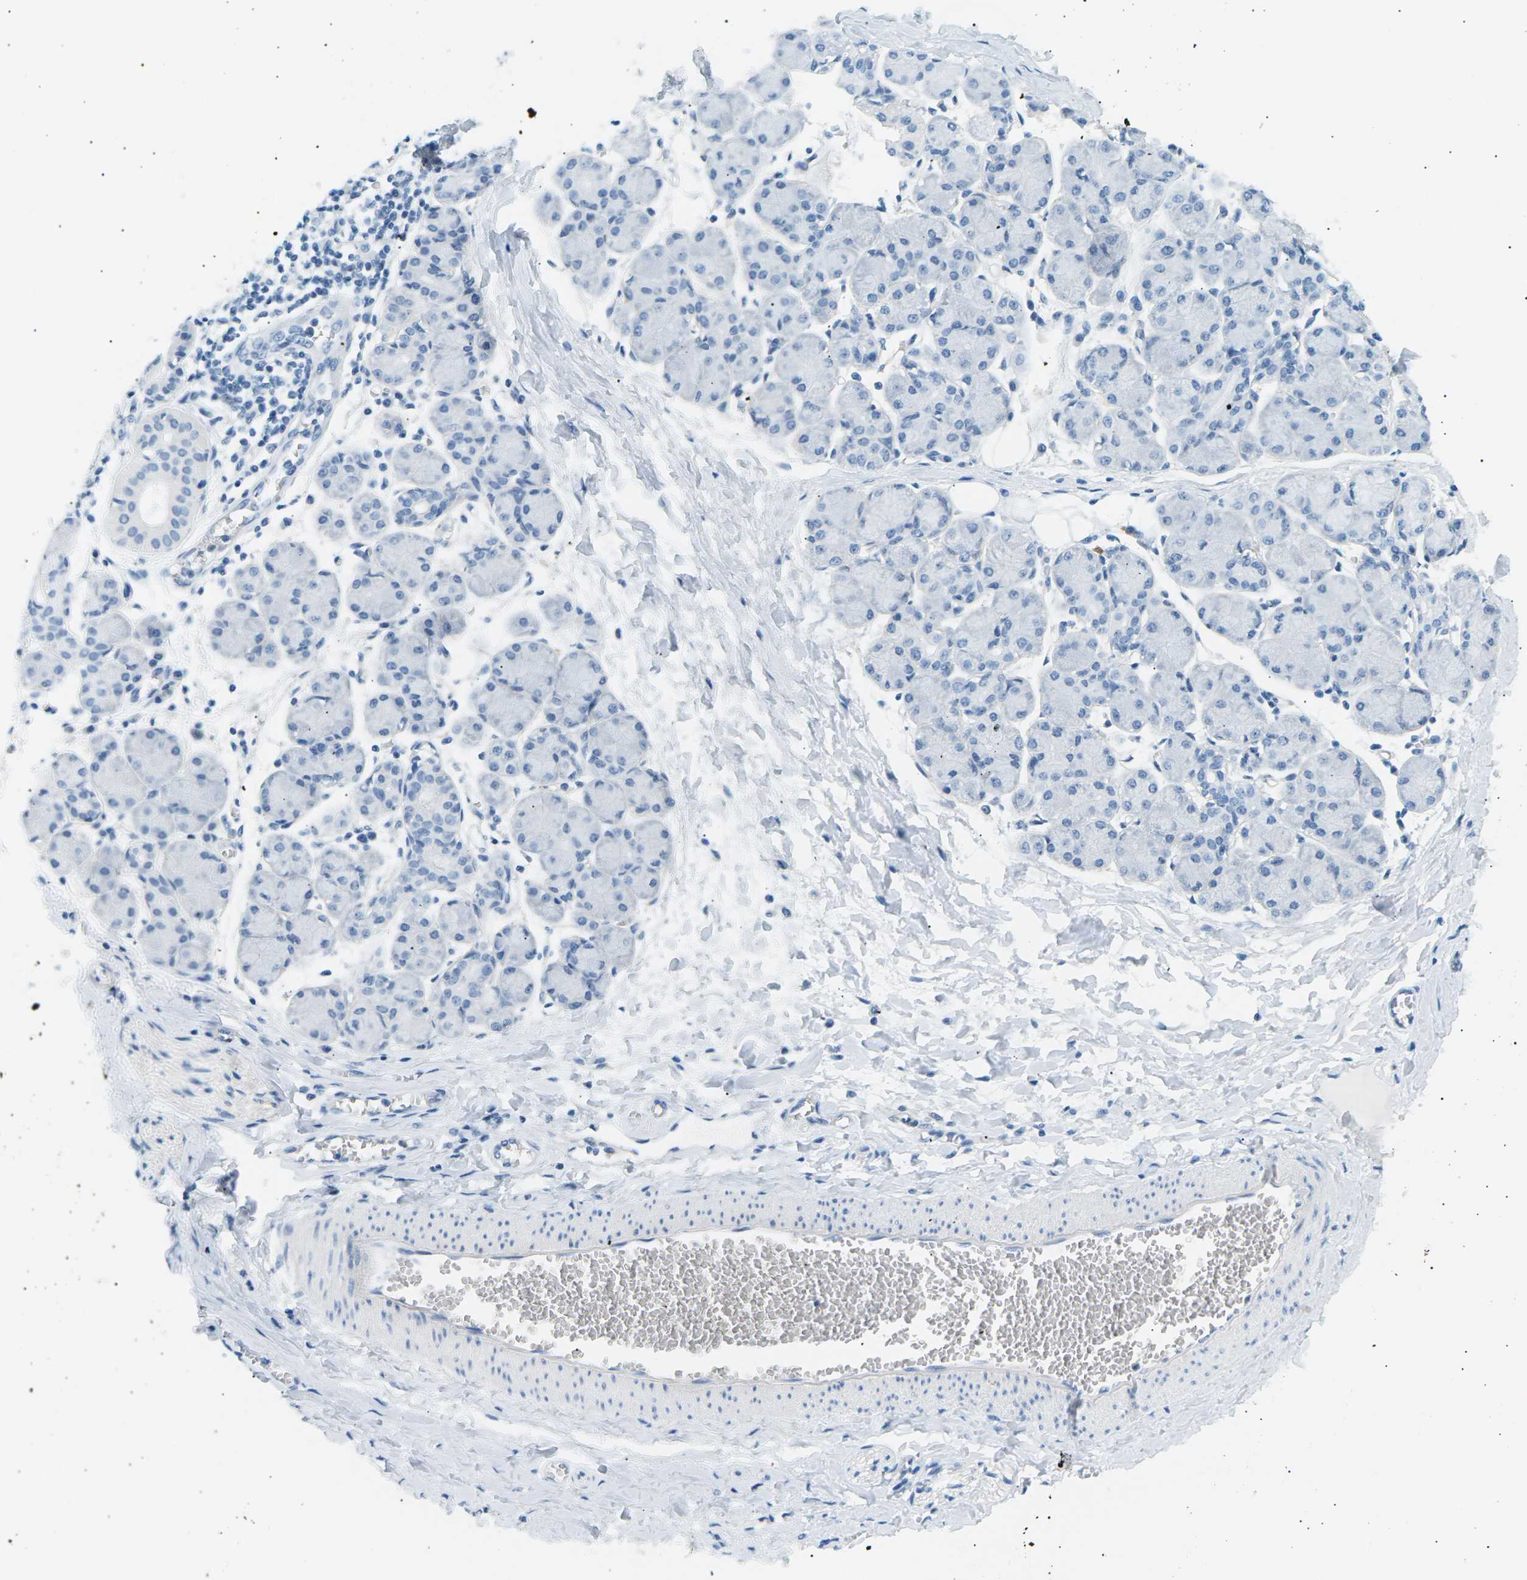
{"staining": {"intensity": "negative", "quantity": "none", "location": "none"}, "tissue": "salivary gland", "cell_type": "Glandular cells", "image_type": "normal", "snomed": [{"axis": "morphology", "description": "Normal tissue, NOS"}, {"axis": "morphology", "description": "Inflammation, NOS"}, {"axis": "topography", "description": "Lymph node"}, {"axis": "topography", "description": "Salivary gland"}], "caption": "Immunohistochemistry histopathology image of normal salivary gland stained for a protein (brown), which demonstrates no expression in glandular cells.", "gene": "SEPTIN5", "patient": {"sex": "male", "age": 3}}